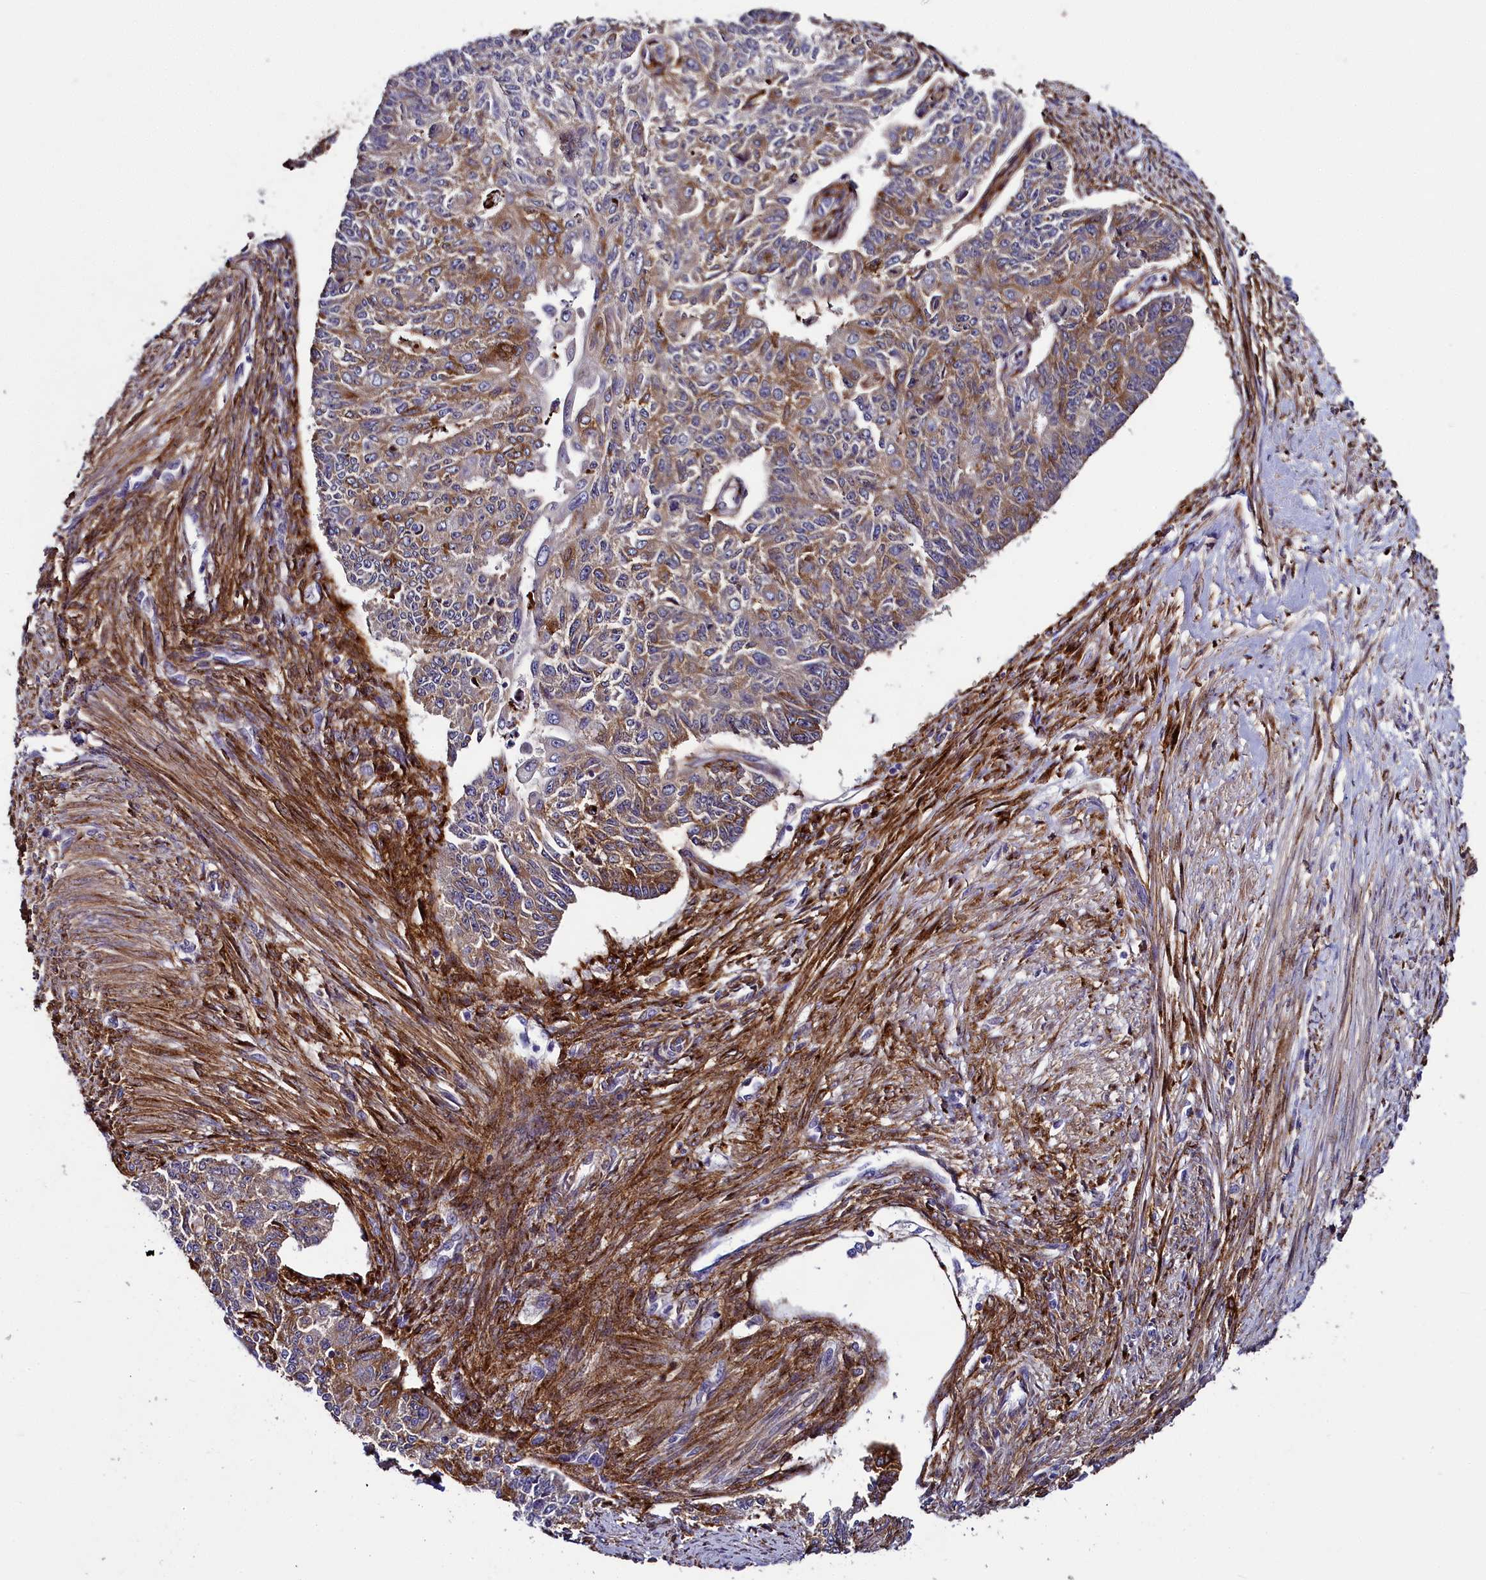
{"staining": {"intensity": "moderate", "quantity": "25%-75%", "location": "cytoplasmic/membranous"}, "tissue": "endometrial cancer", "cell_type": "Tumor cells", "image_type": "cancer", "snomed": [{"axis": "morphology", "description": "Adenocarcinoma, NOS"}, {"axis": "topography", "description": "Endometrium"}], "caption": "IHC of human adenocarcinoma (endometrial) exhibits medium levels of moderate cytoplasmic/membranous positivity in about 25%-75% of tumor cells.", "gene": "MRC2", "patient": {"sex": "female", "age": 32}}